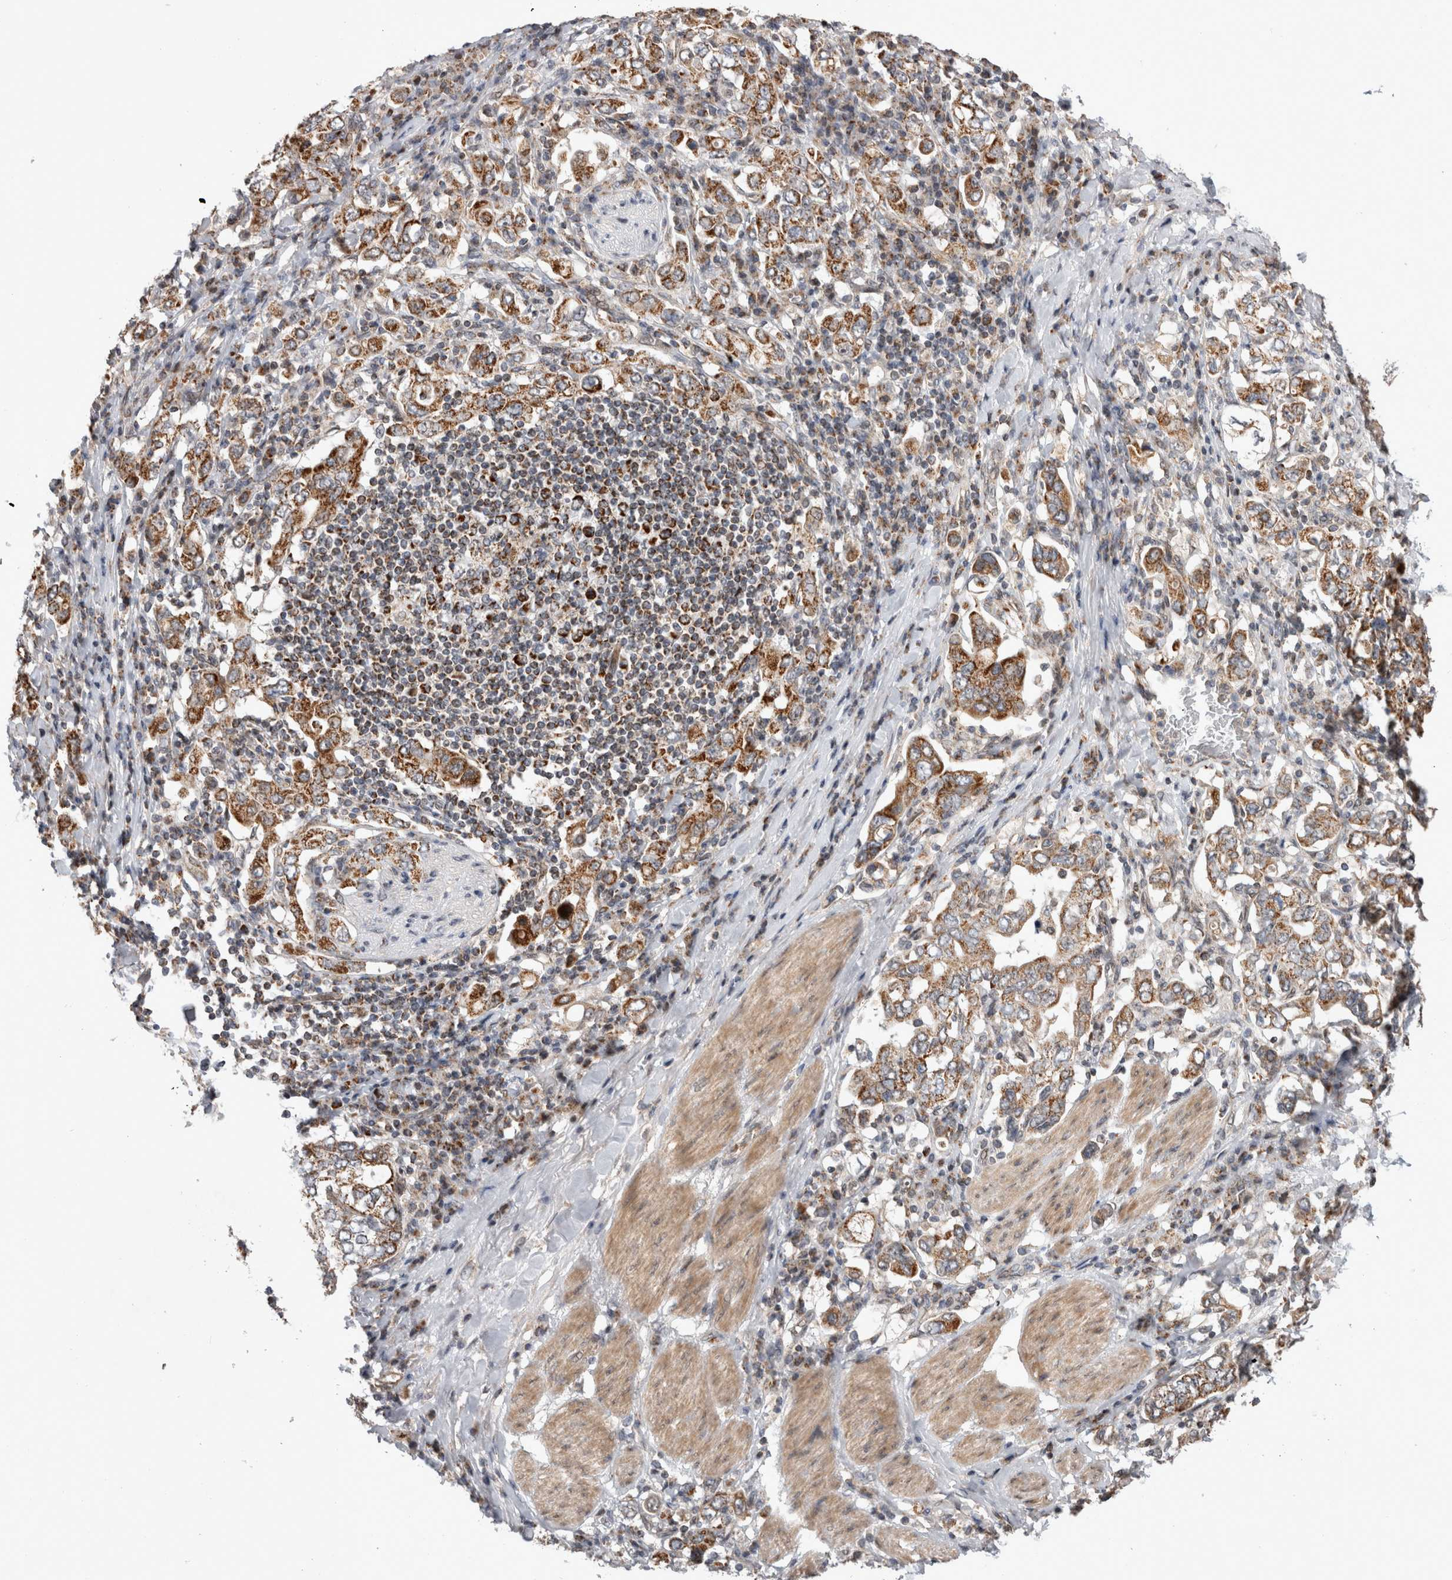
{"staining": {"intensity": "moderate", "quantity": ">75%", "location": "cytoplasmic/membranous"}, "tissue": "stomach cancer", "cell_type": "Tumor cells", "image_type": "cancer", "snomed": [{"axis": "morphology", "description": "Adenocarcinoma, NOS"}, {"axis": "topography", "description": "Stomach, upper"}], "caption": "An image of human stomach cancer stained for a protein reveals moderate cytoplasmic/membranous brown staining in tumor cells.", "gene": "MRPL37", "patient": {"sex": "male", "age": 62}}